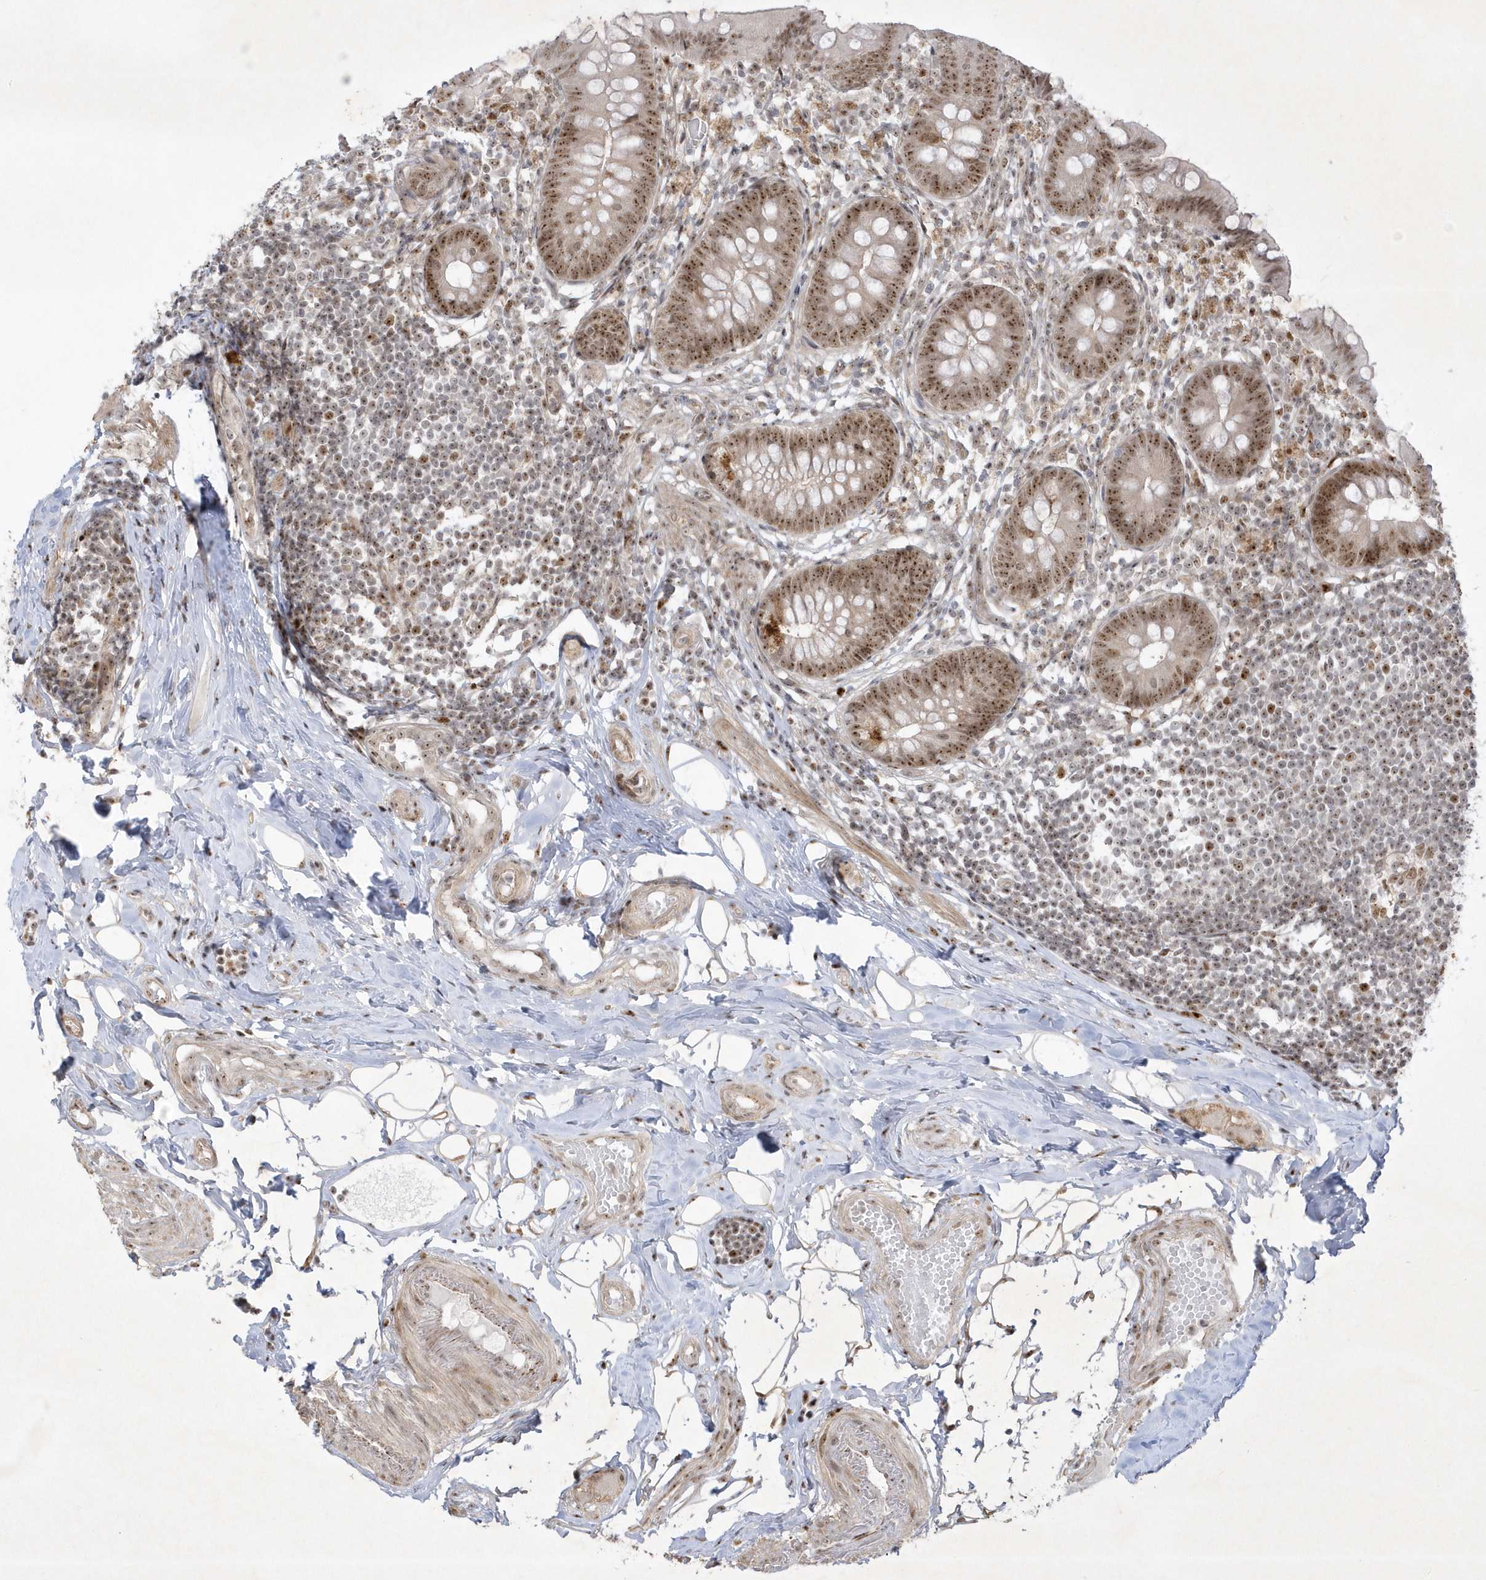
{"staining": {"intensity": "moderate", "quantity": ">75%", "location": "nuclear"}, "tissue": "appendix", "cell_type": "Glandular cells", "image_type": "normal", "snomed": [{"axis": "morphology", "description": "Normal tissue, NOS"}, {"axis": "topography", "description": "Appendix"}], "caption": "High-magnification brightfield microscopy of benign appendix stained with DAB (brown) and counterstained with hematoxylin (blue). glandular cells exhibit moderate nuclear positivity is appreciated in about>75% of cells. Nuclei are stained in blue.", "gene": "NPM3", "patient": {"sex": "female", "age": 62}}